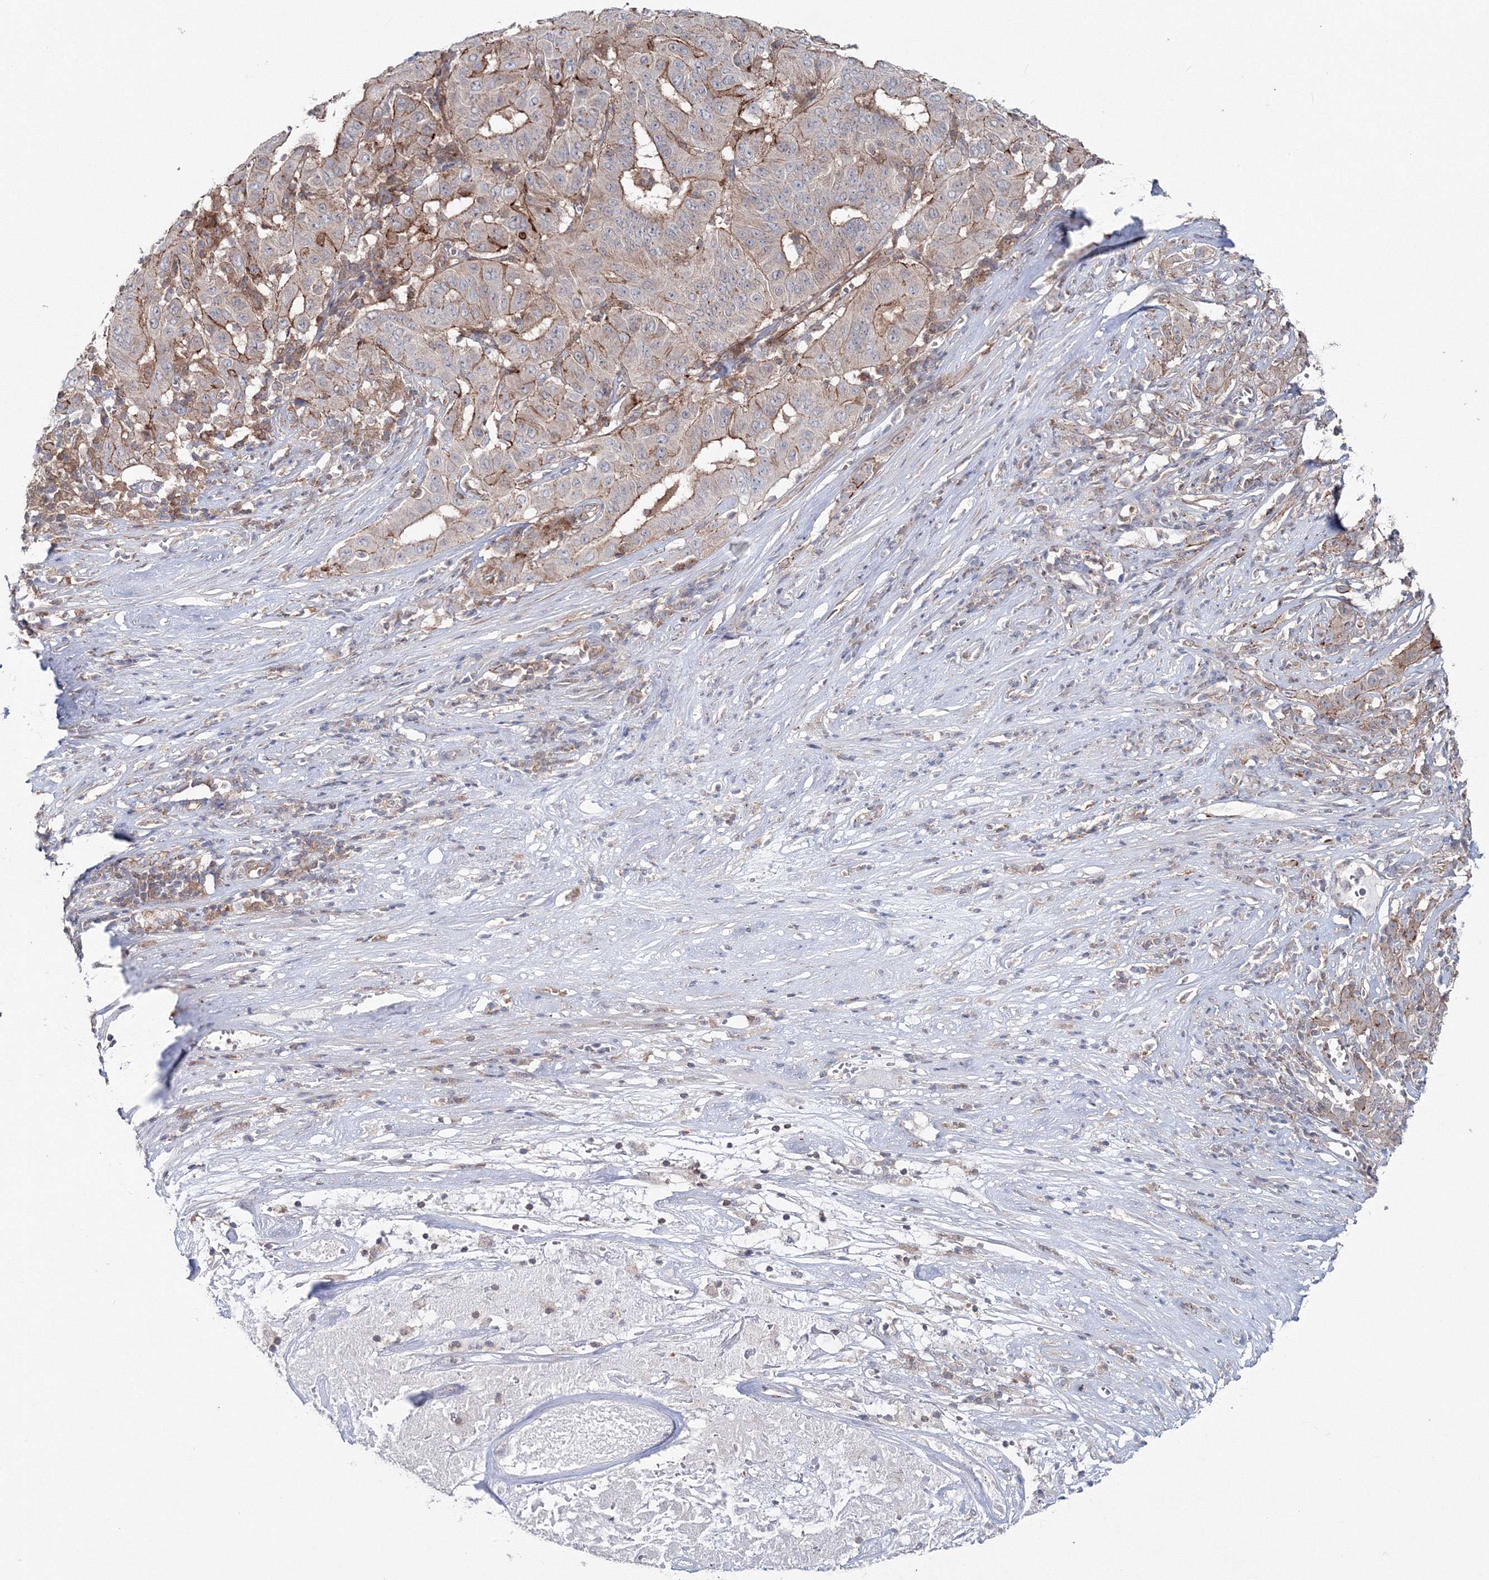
{"staining": {"intensity": "weak", "quantity": ">75%", "location": "cytoplasmic/membranous"}, "tissue": "pancreatic cancer", "cell_type": "Tumor cells", "image_type": "cancer", "snomed": [{"axis": "morphology", "description": "Adenocarcinoma, NOS"}, {"axis": "topography", "description": "Pancreas"}], "caption": "Approximately >75% of tumor cells in human pancreatic cancer (adenocarcinoma) exhibit weak cytoplasmic/membranous protein positivity as visualized by brown immunohistochemical staining.", "gene": "GGA2", "patient": {"sex": "male", "age": 63}}